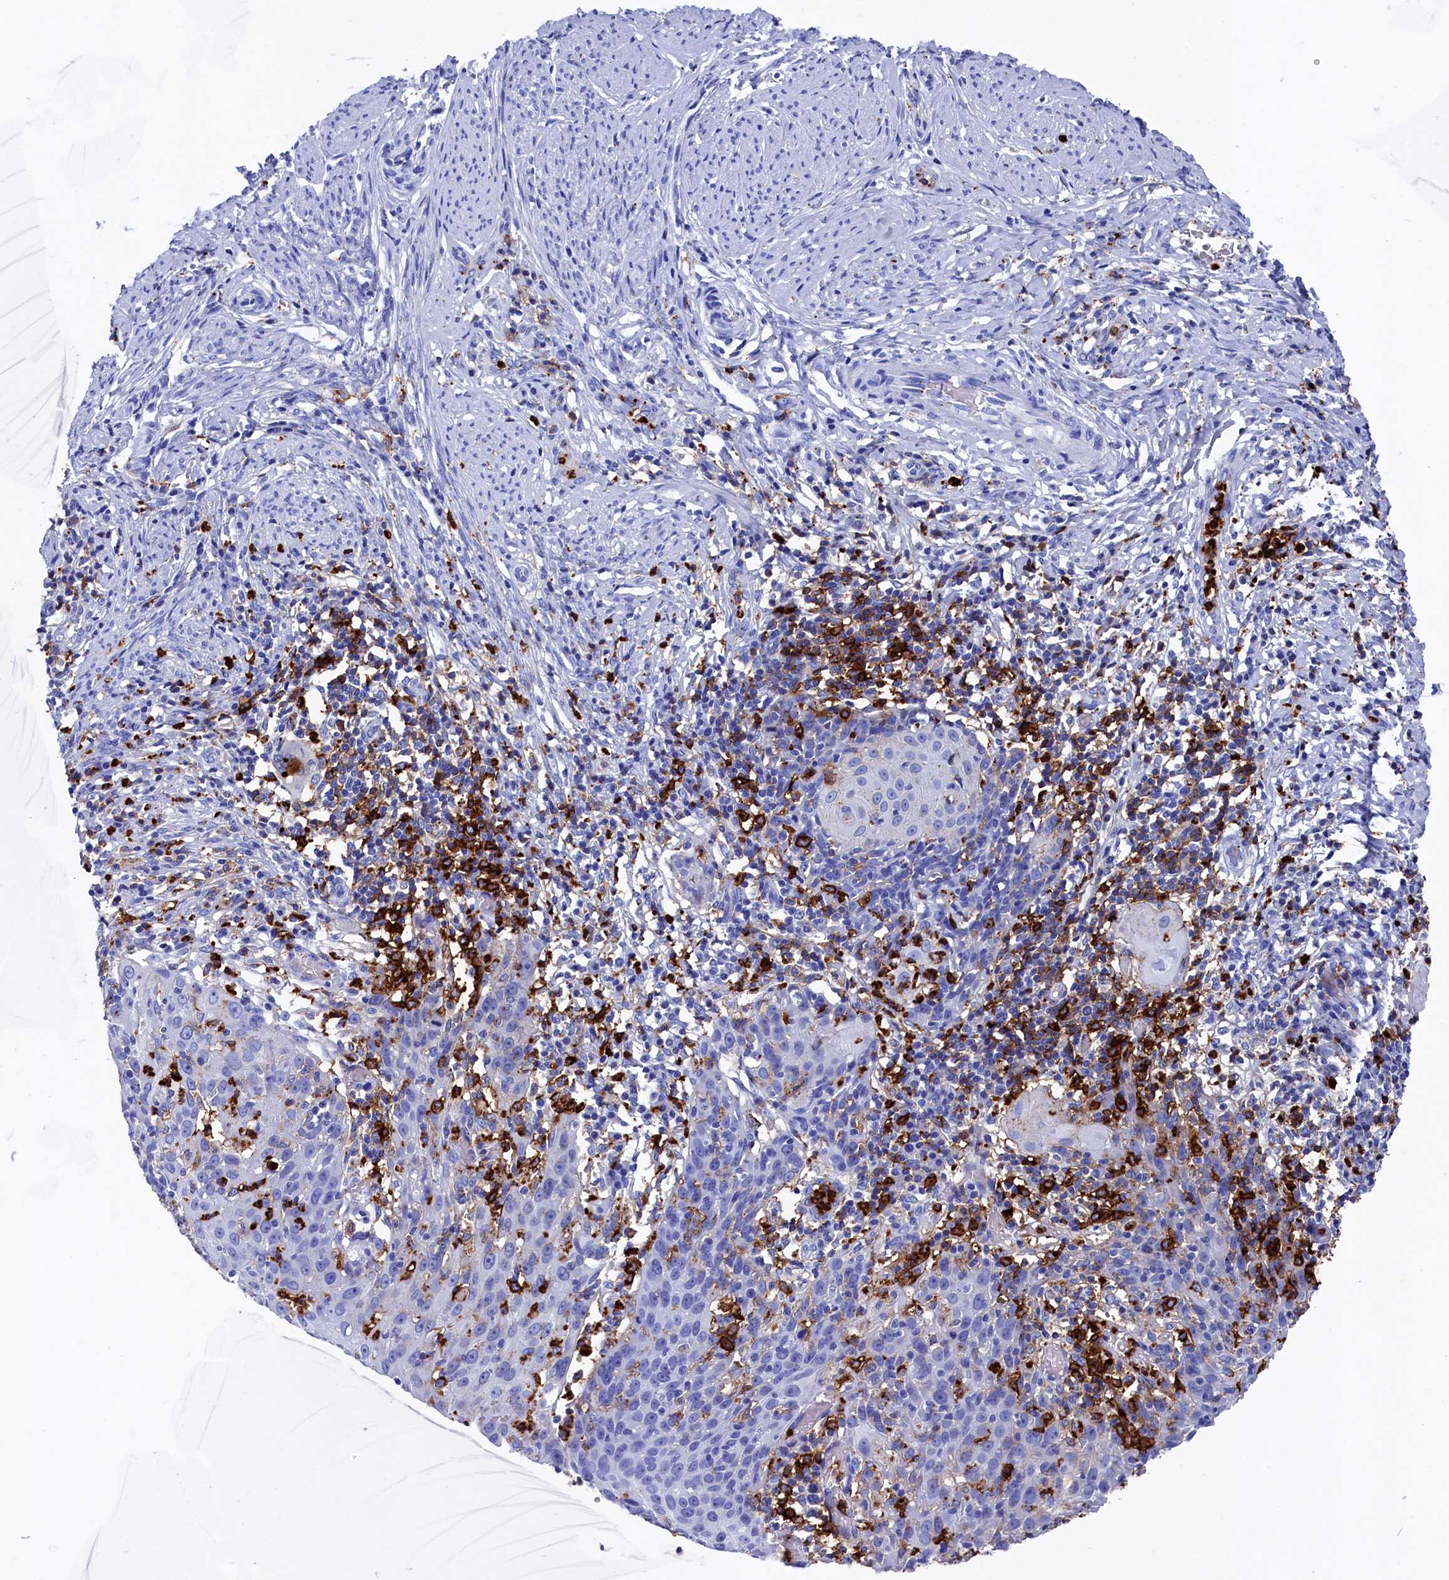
{"staining": {"intensity": "negative", "quantity": "none", "location": "none"}, "tissue": "cervical cancer", "cell_type": "Tumor cells", "image_type": "cancer", "snomed": [{"axis": "morphology", "description": "Squamous cell carcinoma, NOS"}, {"axis": "topography", "description": "Cervix"}], "caption": "Cervical squamous cell carcinoma stained for a protein using immunohistochemistry (IHC) reveals no expression tumor cells.", "gene": "PLAC8", "patient": {"sex": "female", "age": 50}}